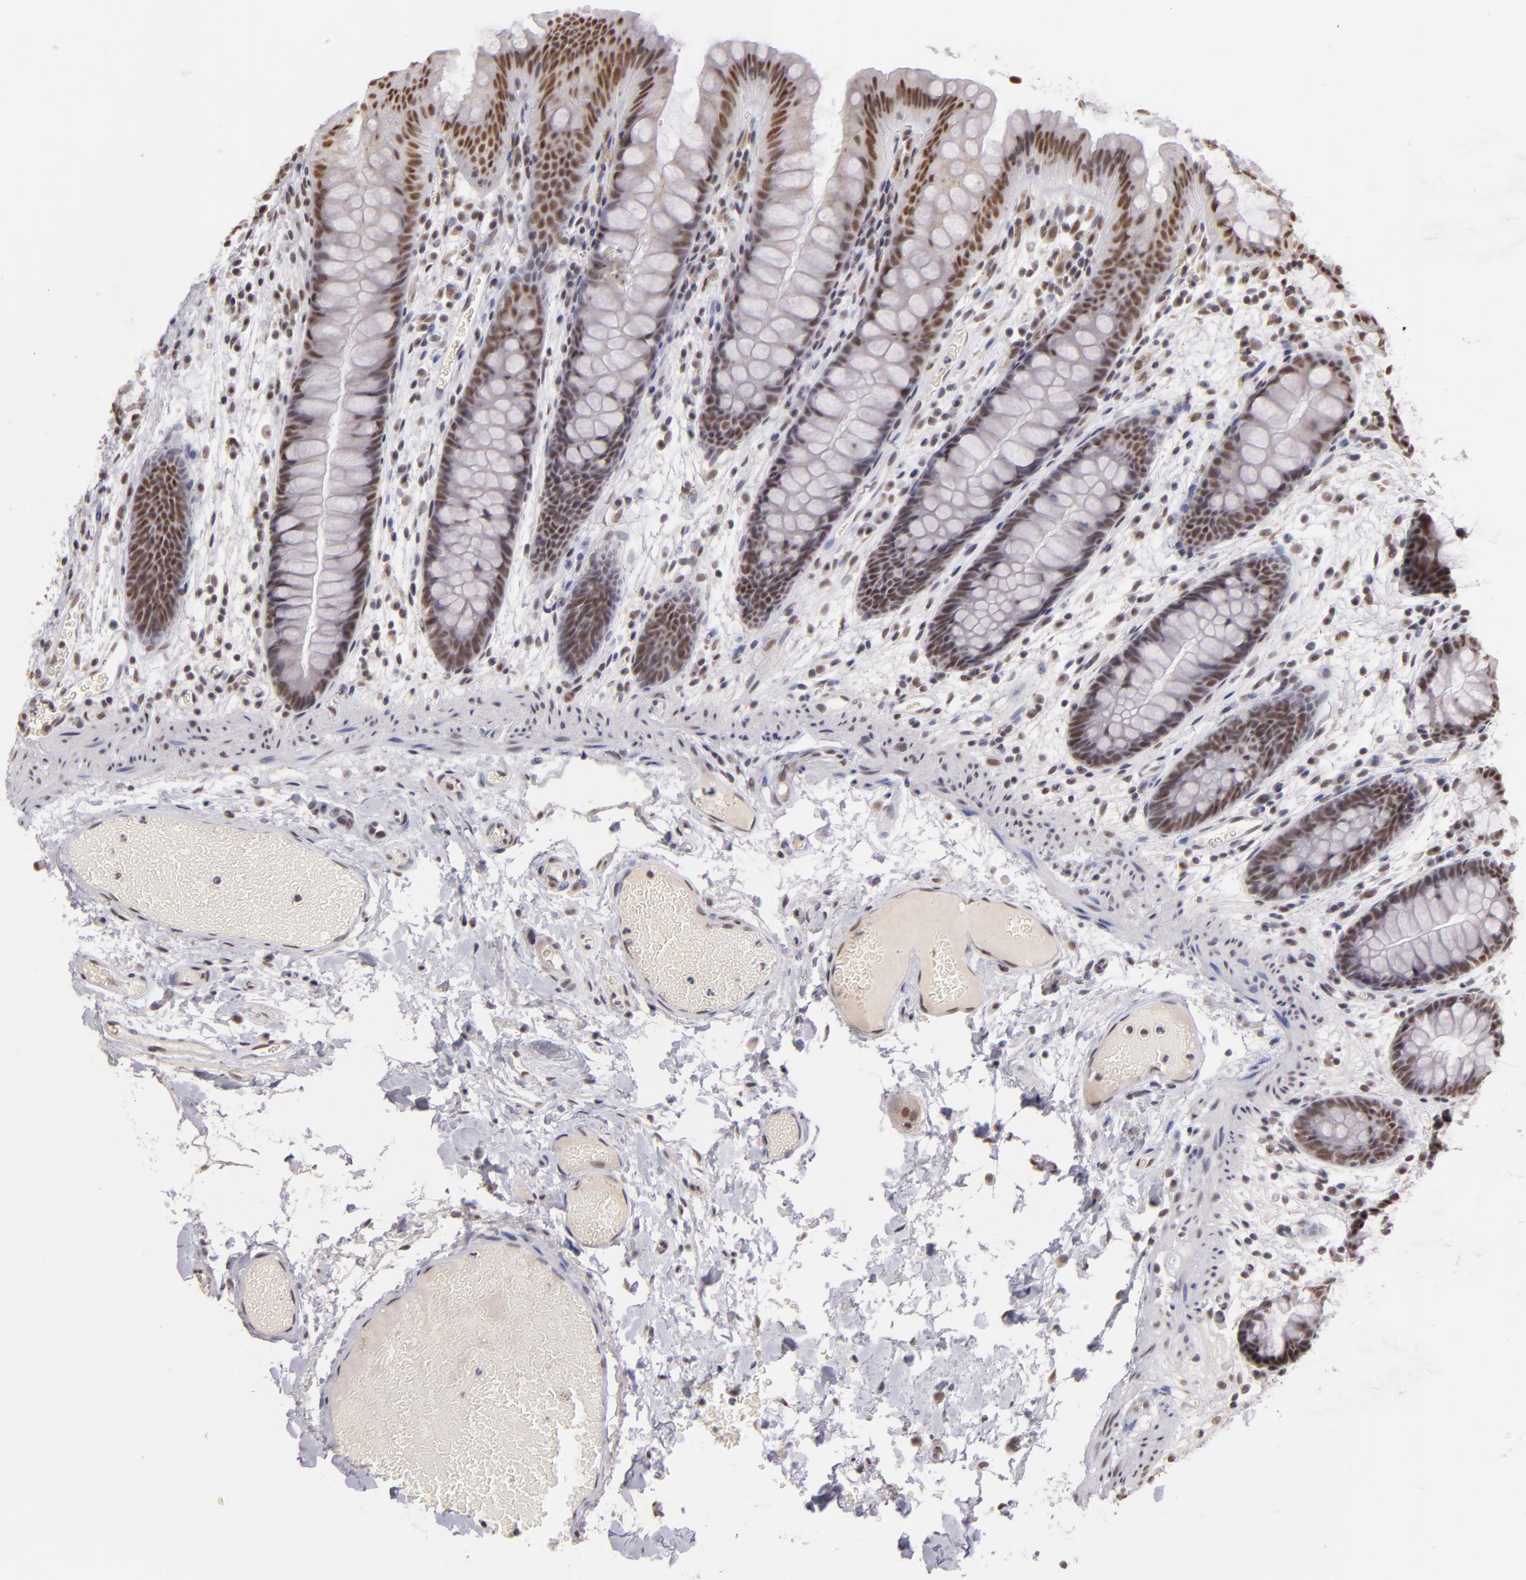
{"staining": {"intensity": "moderate", "quantity": ">75%", "location": "nuclear"}, "tissue": "colon", "cell_type": "Endothelial cells", "image_type": "normal", "snomed": [{"axis": "morphology", "description": "Normal tissue, NOS"}, {"axis": "topography", "description": "Smooth muscle"}, {"axis": "topography", "description": "Colon"}], "caption": "Unremarkable colon was stained to show a protein in brown. There is medium levels of moderate nuclear positivity in approximately >75% of endothelial cells. The staining was performed using DAB (3,3'-diaminobenzidine) to visualize the protein expression in brown, while the nuclei were stained in blue with hematoxylin (Magnification: 20x).", "gene": "INTS6", "patient": {"sex": "male", "age": 67}}